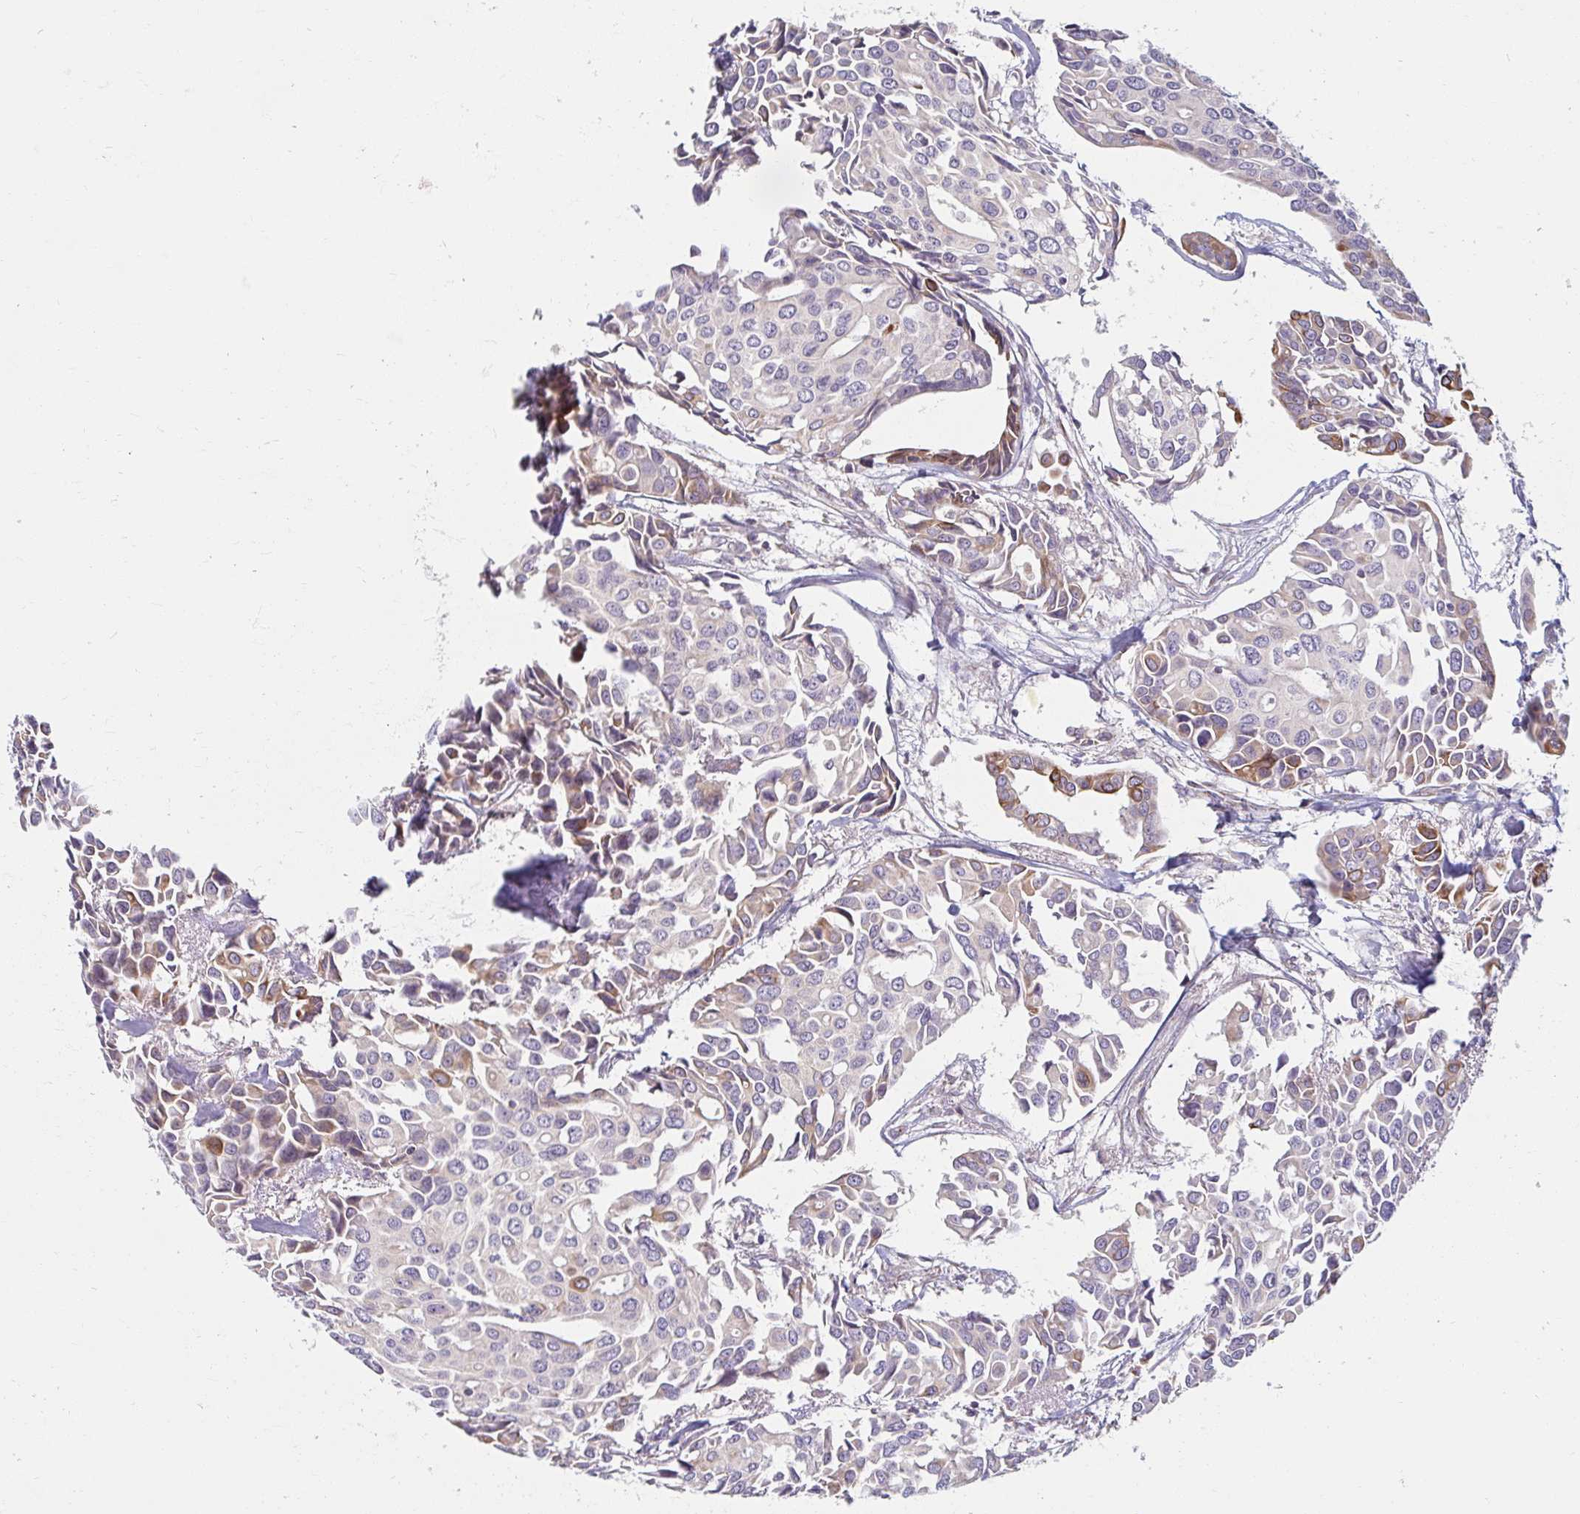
{"staining": {"intensity": "moderate", "quantity": "<25%", "location": "cytoplasmic/membranous"}, "tissue": "breast cancer", "cell_type": "Tumor cells", "image_type": "cancer", "snomed": [{"axis": "morphology", "description": "Duct carcinoma"}, {"axis": "topography", "description": "Breast"}], "caption": "Breast cancer (invasive ductal carcinoma) stained for a protein (brown) shows moderate cytoplasmic/membranous positive positivity in approximately <25% of tumor cells.", "gene": "SKP2", "patient": {"sex": "female", "age": 54}}